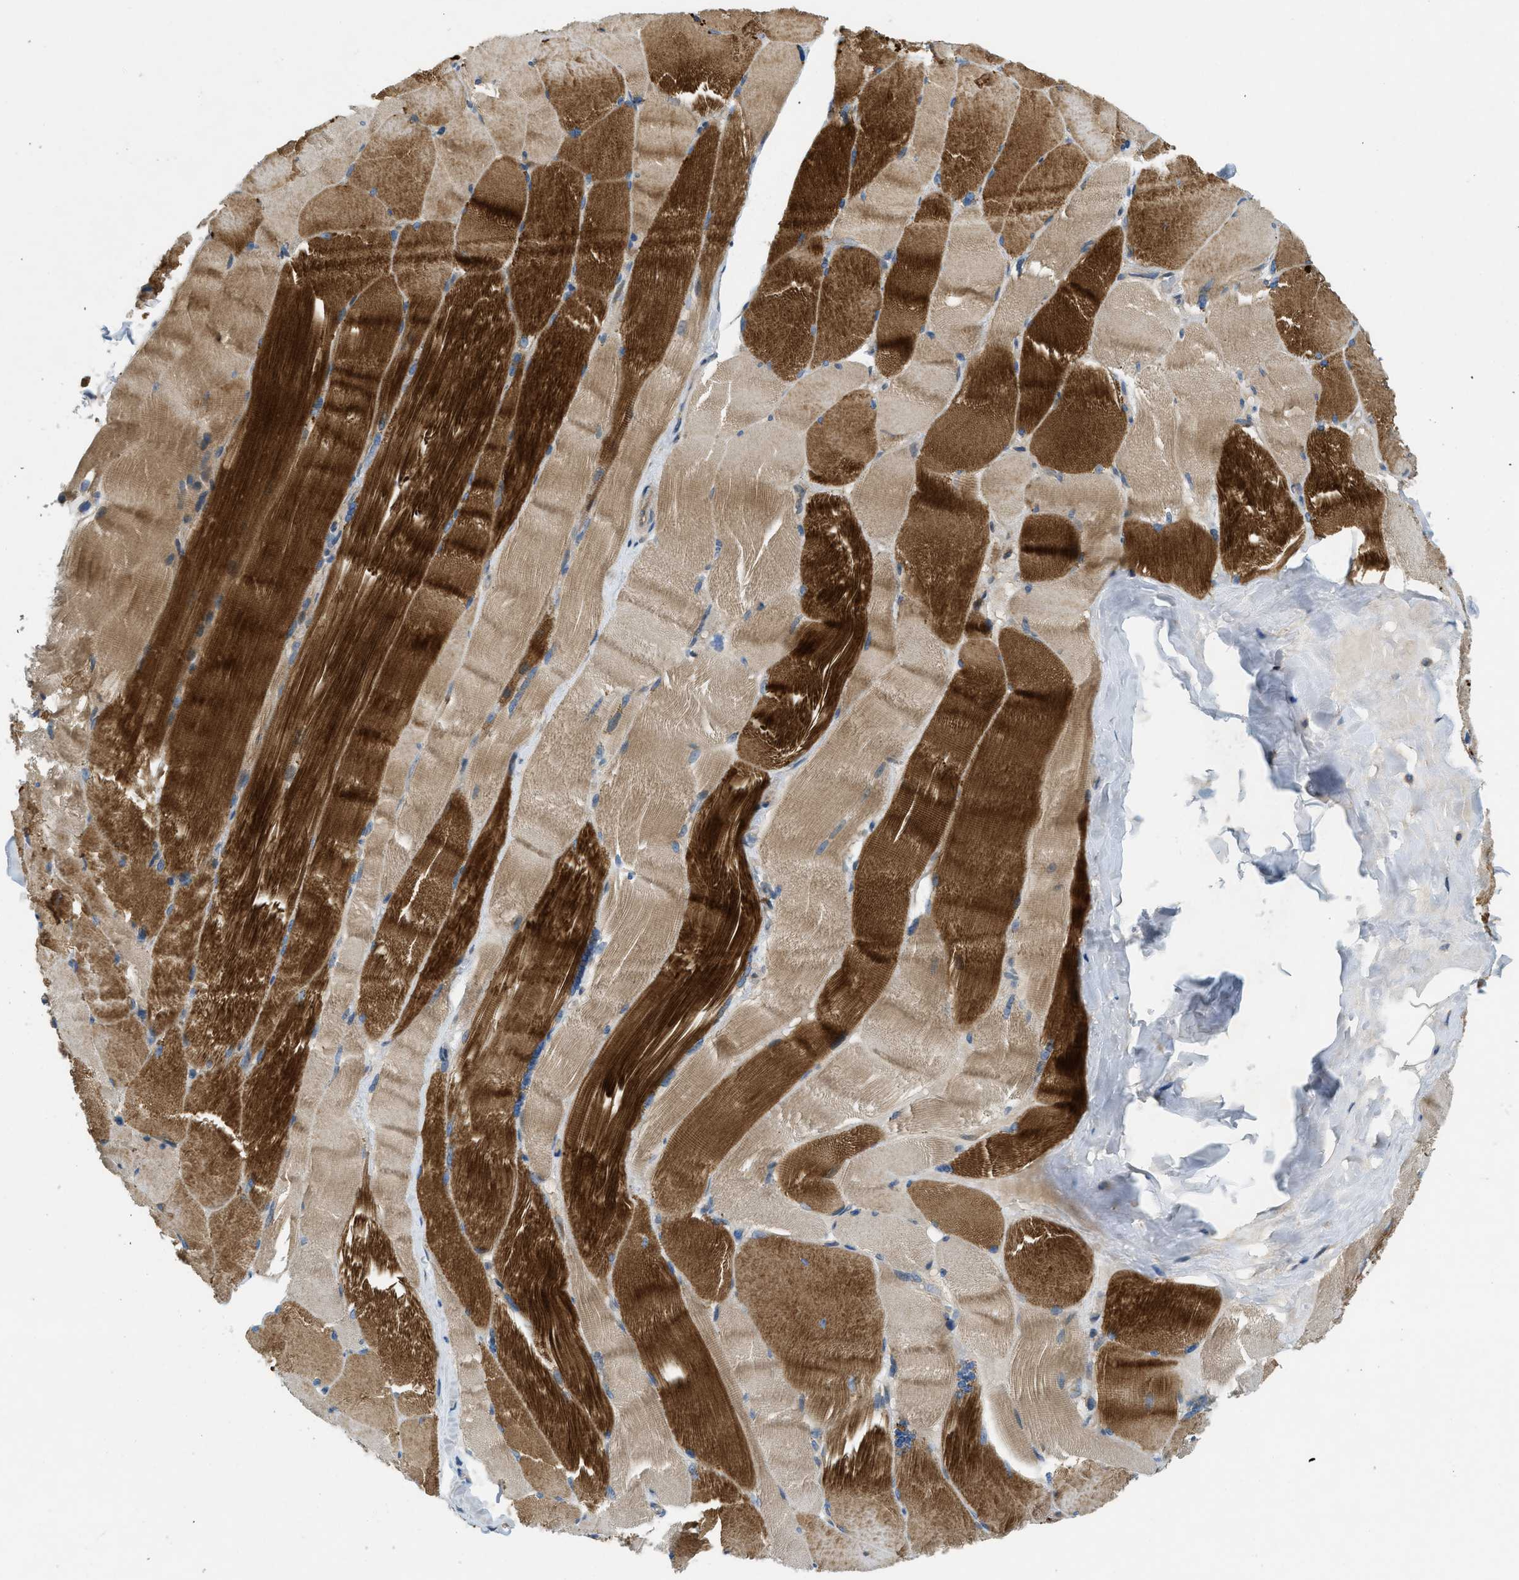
{"staining": {"intensity": "strong", "quantity": ">75%", "location": "cytoplasmic/membranous"}, "tissue": "skeletal muscle", "cell_type": "Myocytes", "image_type": "normal", "snomed": [{"axis": "morphology", "description": "Normal tissue, NOS"}, {"axis": "topography", "description": "Skin"}, {"axis": "topography", "description": "Skeletal muscle"}], "caption": "Normal skeletal muscle was stained to show a protein in brown. There is high levels of strong cytoplasmic/membranous staining in approximately >75% of myocytes. Nuclei are stained in blue.", "gene": "RIPK2", "patient": {"sex": "male", "age": 83}}